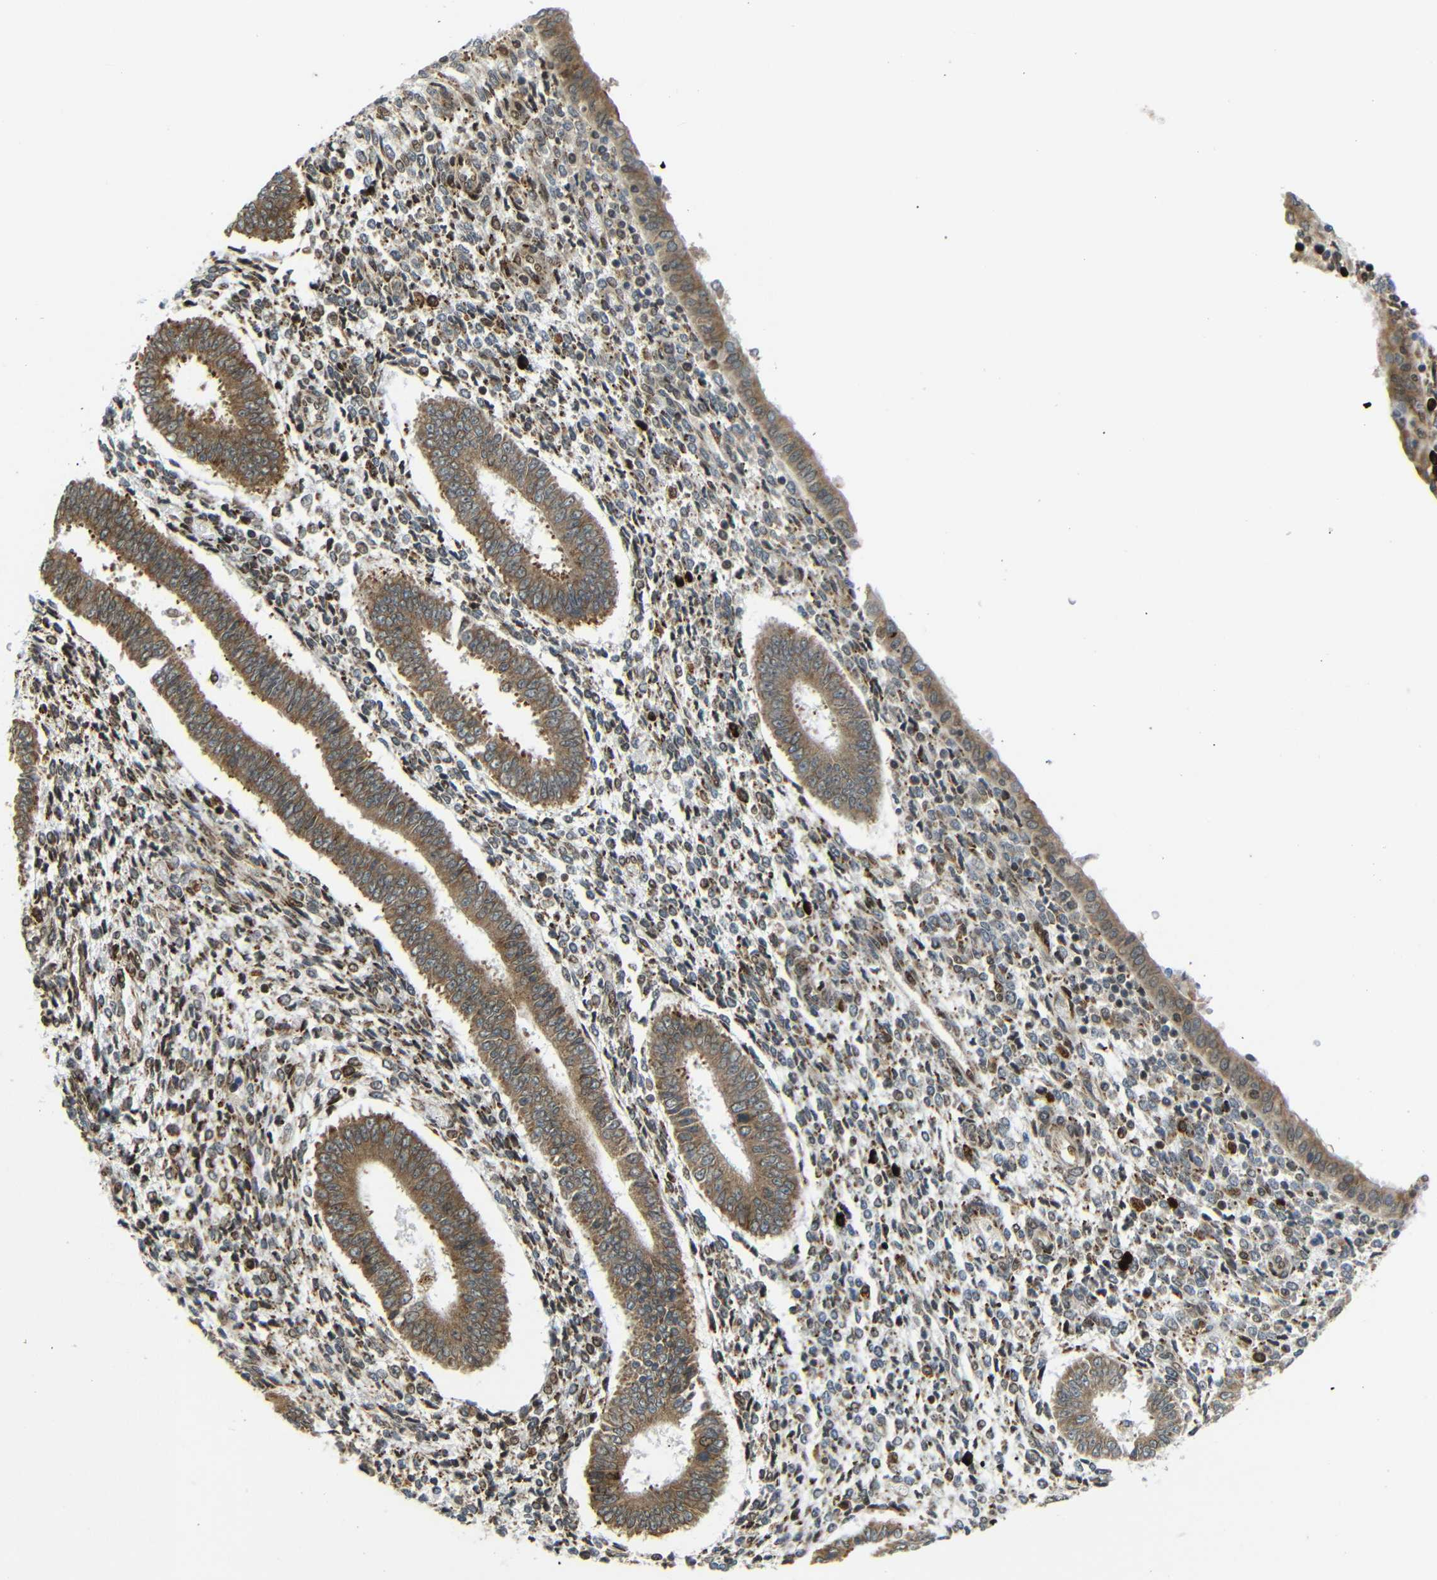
{"staining": {"intensity": "moderate", "quantity": "25%-75%", "location": "cytoplasmic/membranous"}, "tissue": "endometrium", "cell_type": "Cells in endometrial stroma", "image_type": "normal", "snomed": [{"axis": "morphology", "description": "Normal tissue, NOS"}, {"axis": "topography", "description": "Endometrium"}], "caption": "Brown immunohistochemical staining in normal endometrium shows moderate cytoplasmic/membranous staining in about 25%-75% of cells in endometrial stroma. Nuclei are stained in blue.", "gene": "SPCS2", "patient": {"sex": "female", "age": 35}}